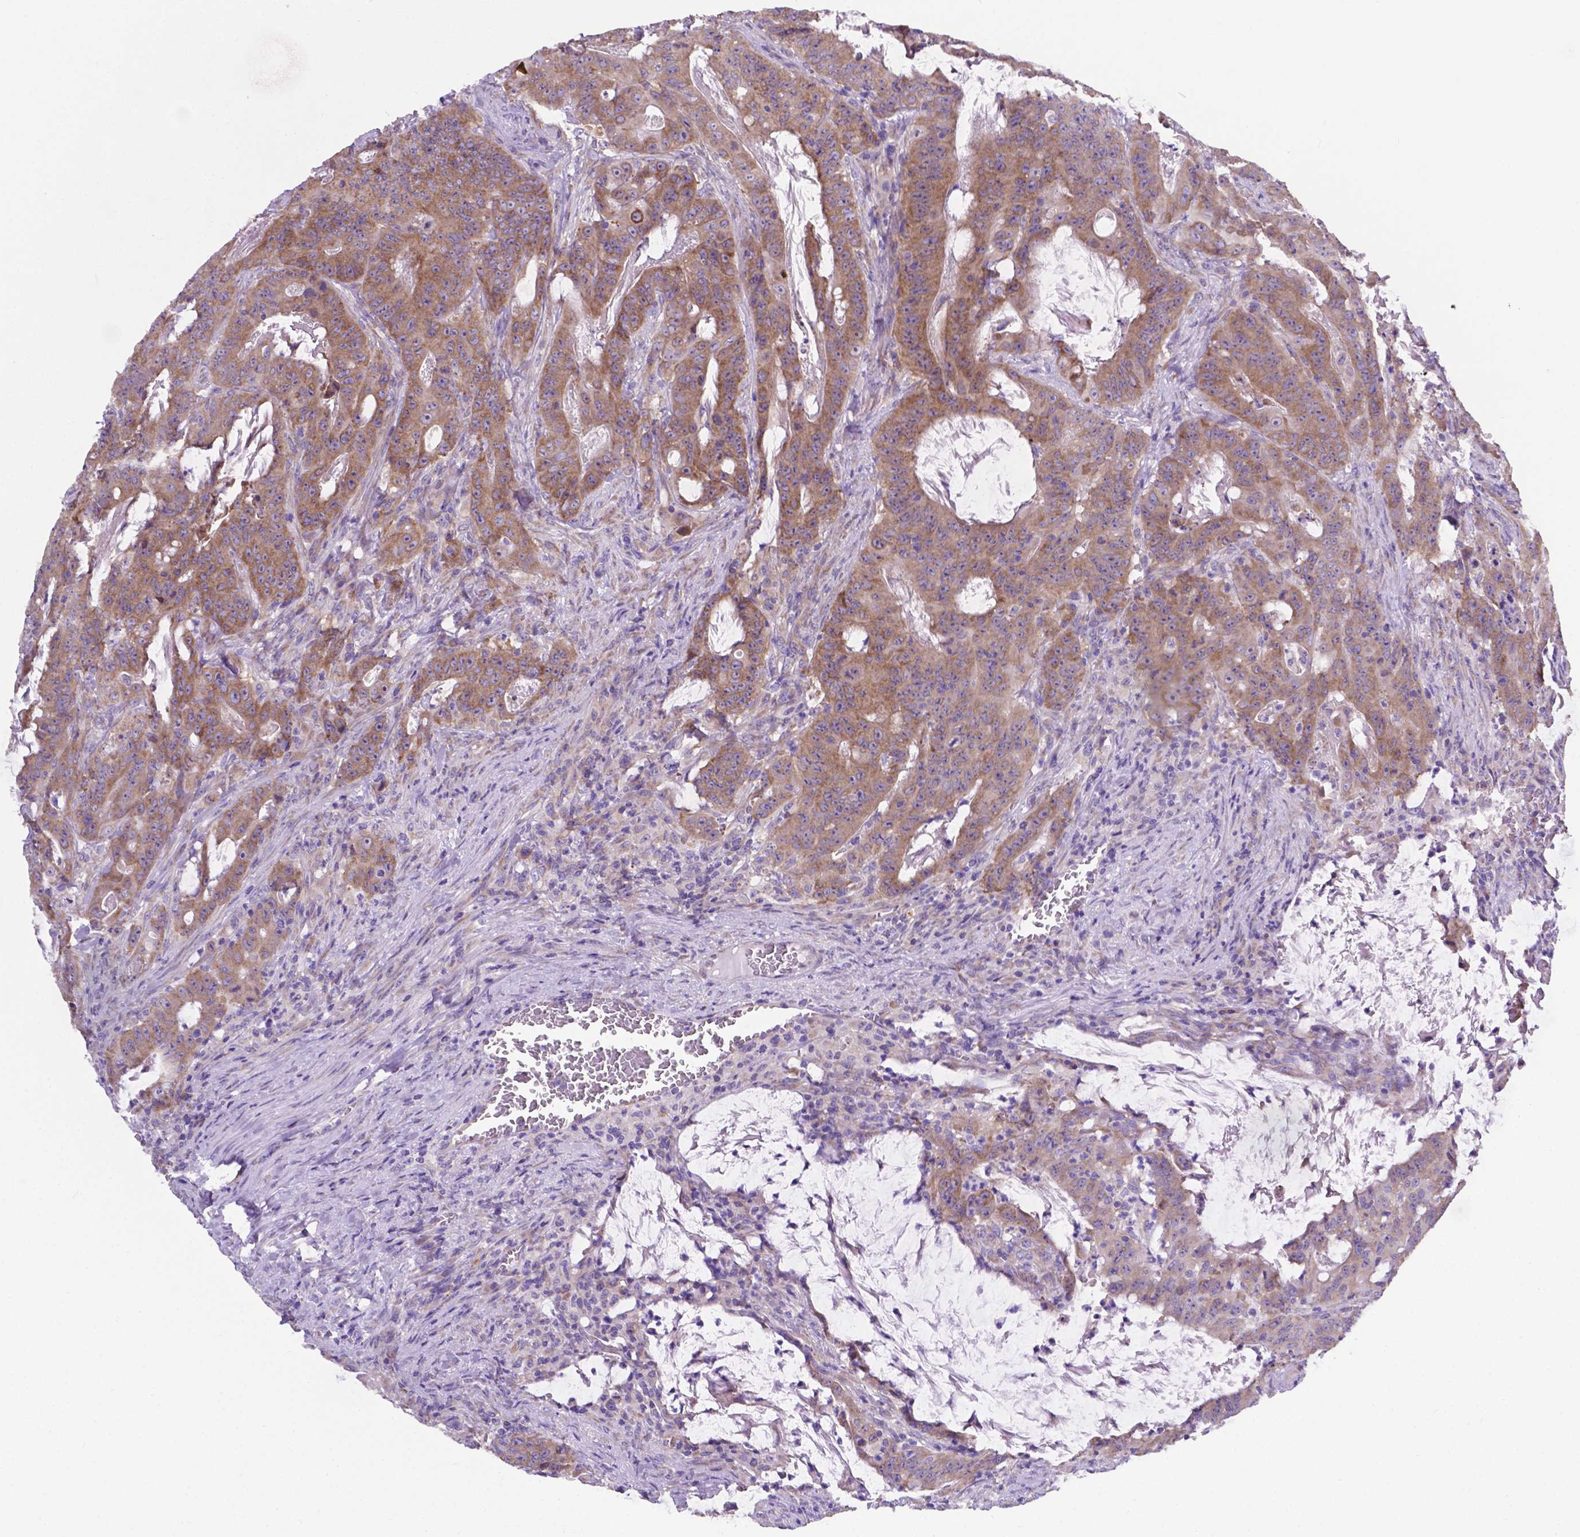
{"staining": {"intensity": "moderate", "quantity": ">75%", "location": "cytoplasmic/membranous"}, "tissue": "colorectal cancer", "cell_type": "Tumor cells", "image_type": "cancer", "snomed": [{"axis": "morphology", "description": "Adenocarcinoma, NOS"}, {"axis": "topography", "description": "Colon"}], "caption": "Immunohistochemistry image of human colorectal cancer stained for a protein (brown), which exhibits medium levels of moderate cytoplasmic/membranous staining in about >75% of tumor cells.", "gene": "RPL6", "patient": {"sex": "male", "age": 33}}